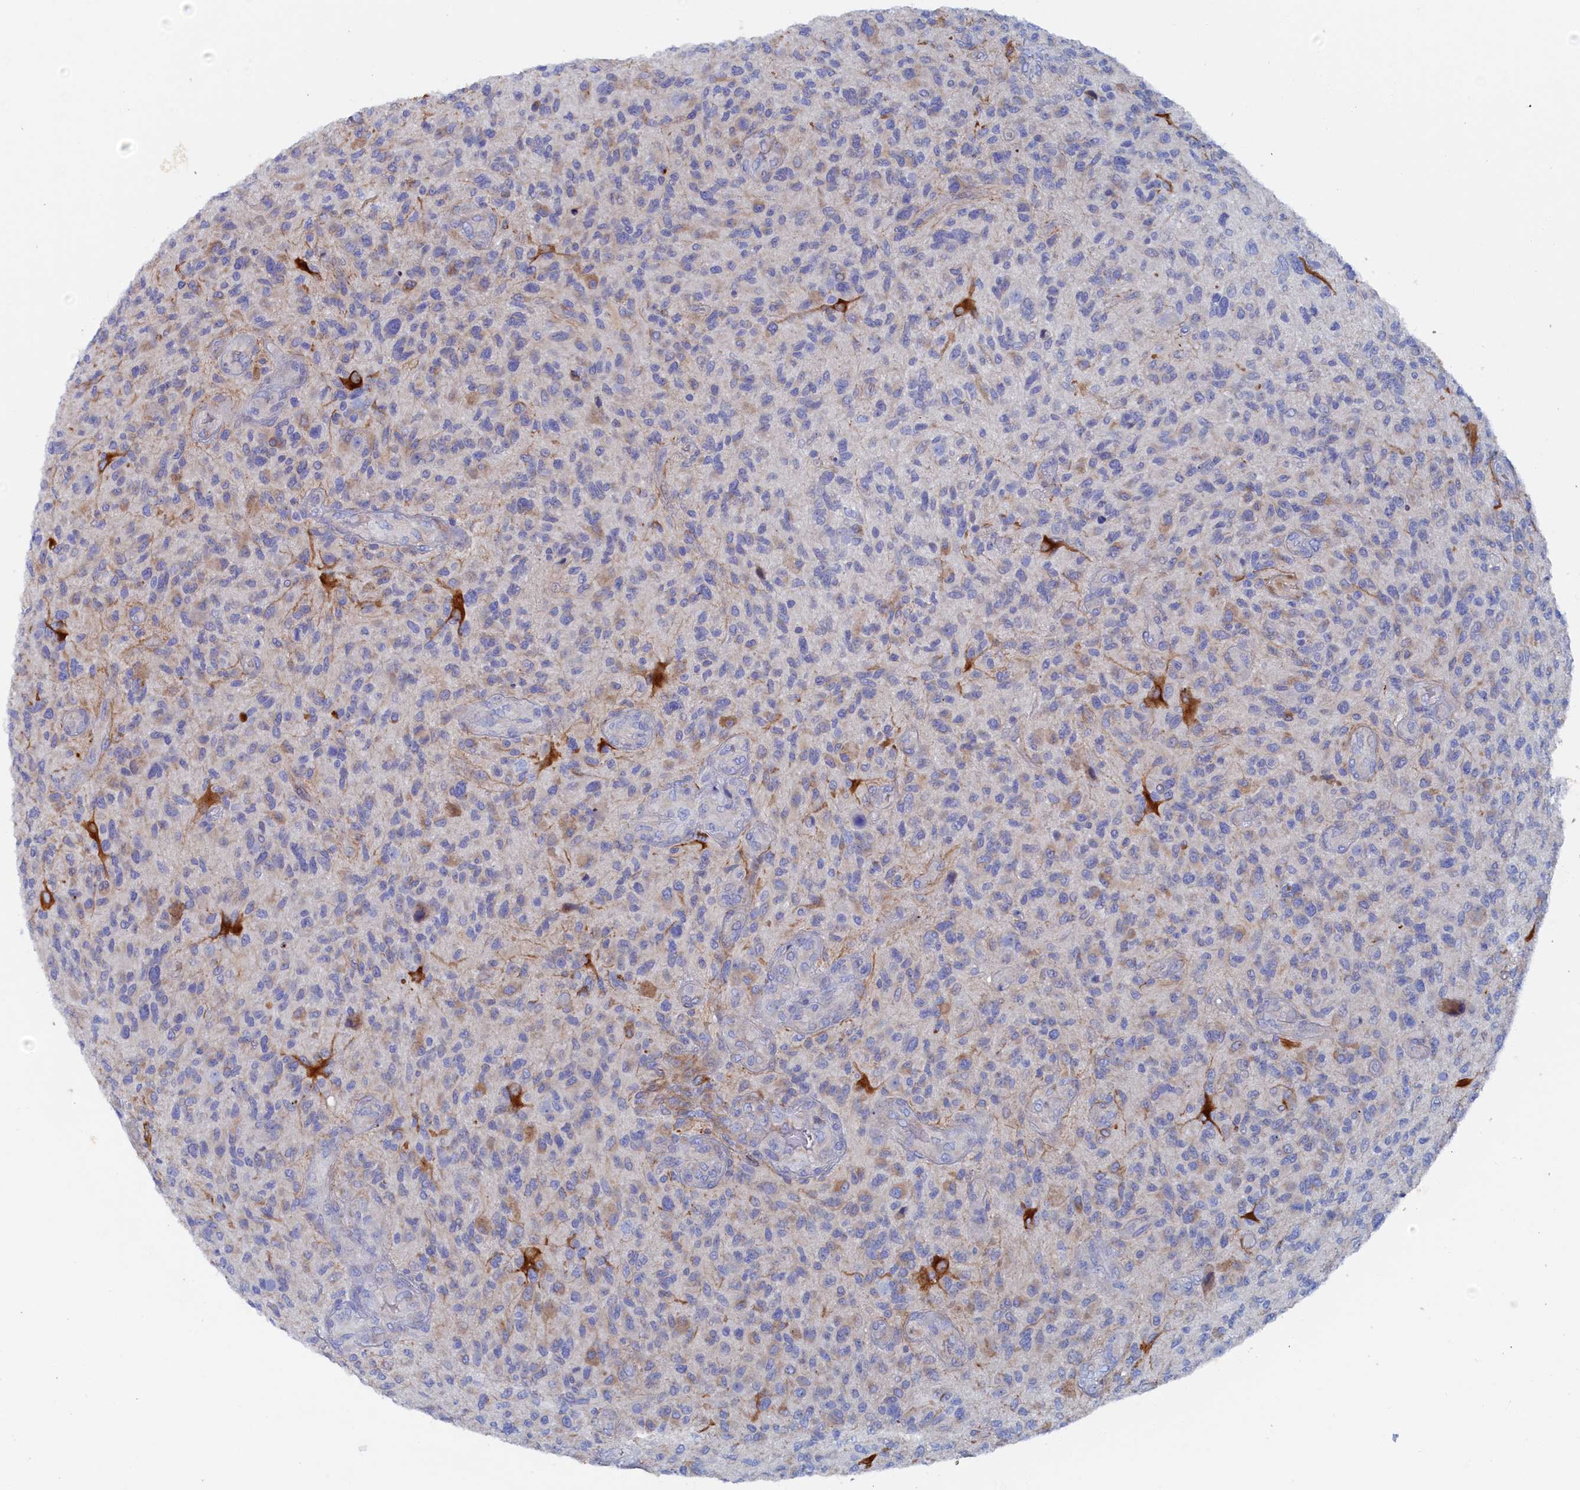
{"staining": {"intensity": "weak", "quantity": "25%-75%", "location": "cytoplasmic/membranous"}, "tissue": "glioma", "cell_type": "Tumor cells", "image_type": "cancer", "snomed": [{"axis": "morphology", "description": "Glioma, malignant, High grade"}, {"axis": "topography", "description": "Brain"}], "caption": "Glioma was stained to show a protein in brown. There is low levels of weak cytoplasmic/membranous expression in about 25%-75% of tumor cells.", "gene": "COG7", "patient": {"sex": "male", "age": 47}}